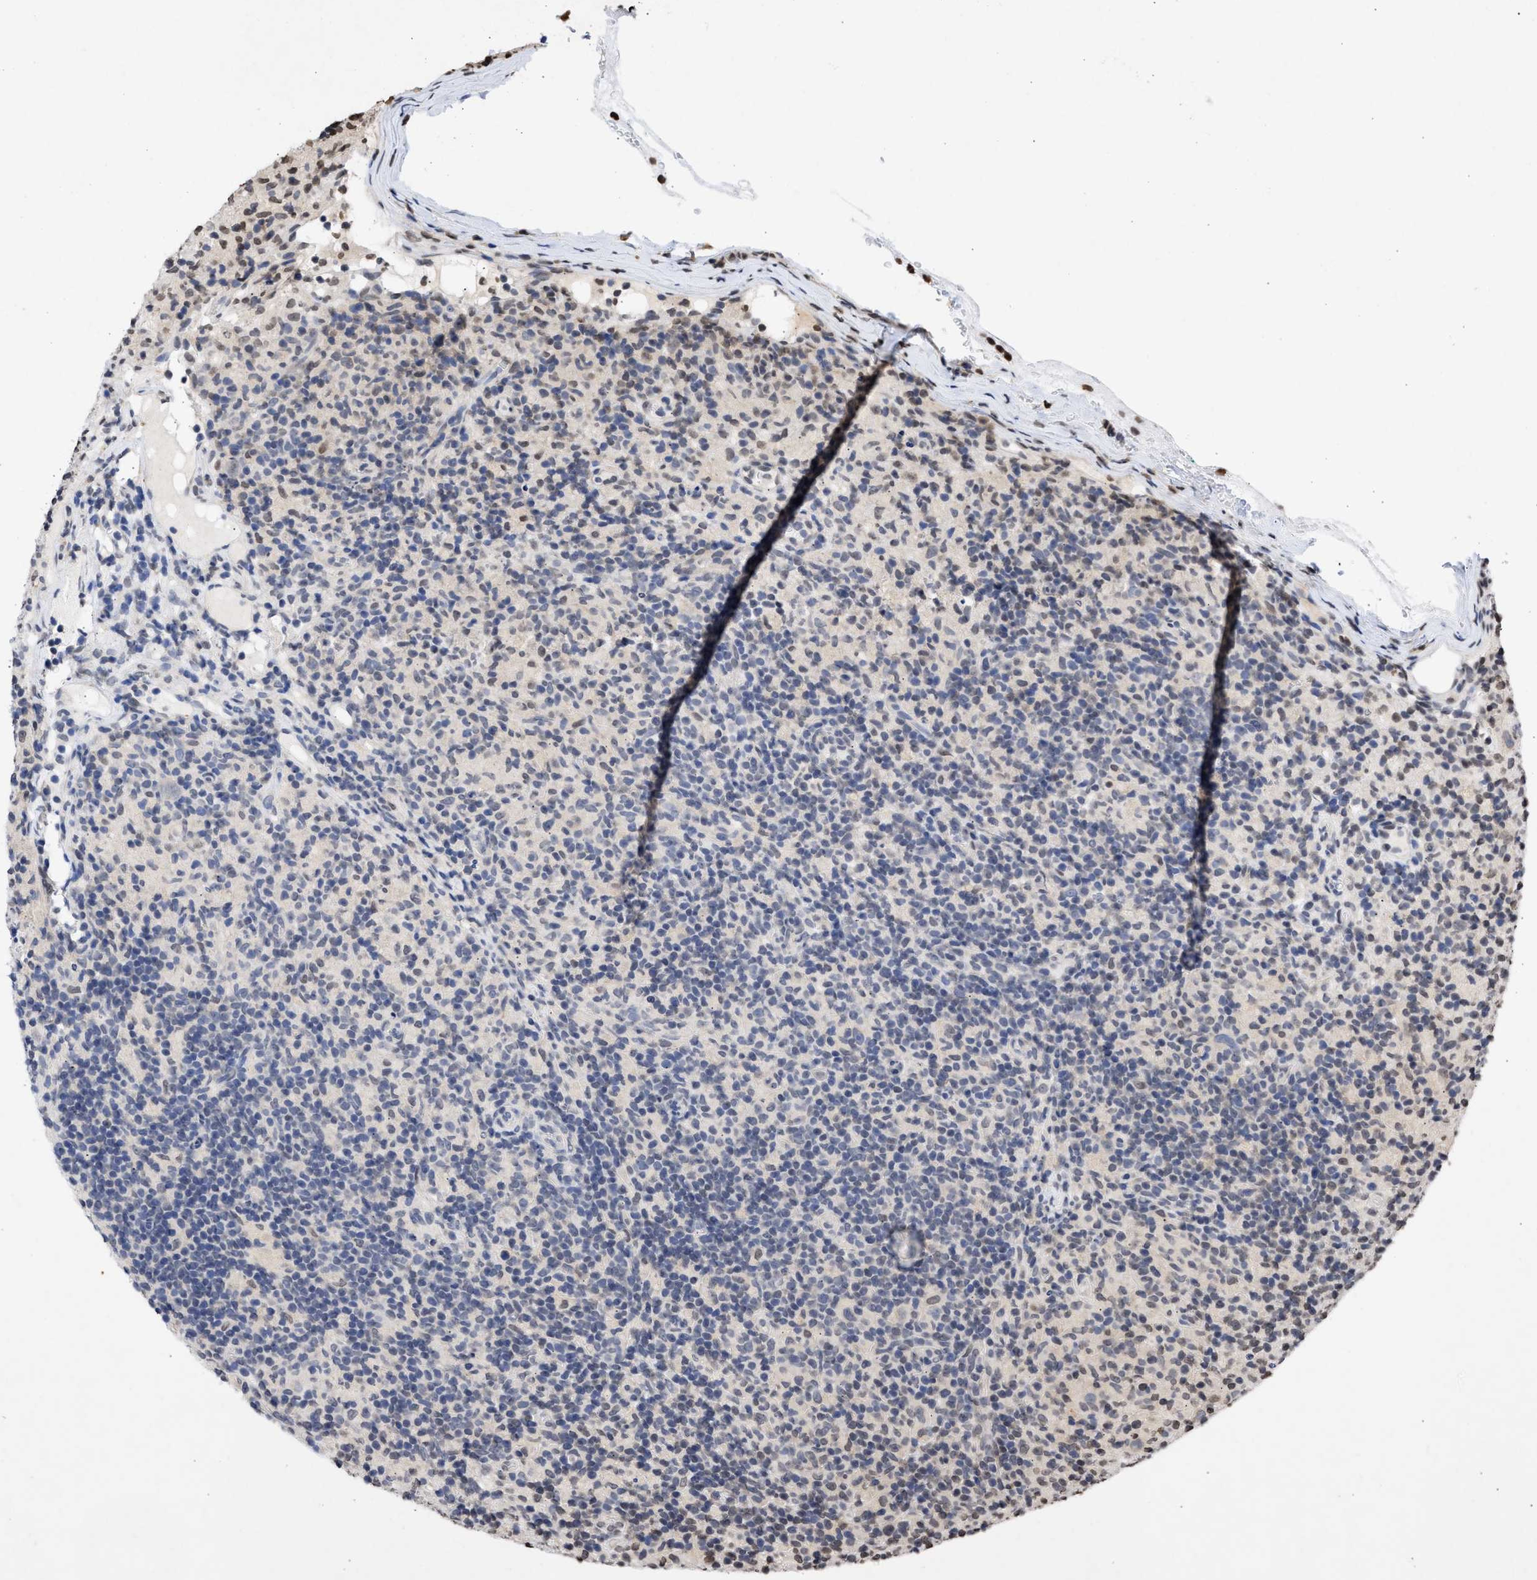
{"staining": {"intensity": "negative", "quantity": "none", "location": "none"}, "tissue": "lymphoma", "cell_type": "Tumor cells", "image_type": "cancer", "snomed": [{"axis": "morphology", "description": "Hodgkin's disease, NOS"}, {"axis": "topography", "description": "Lymph node"}], "caption": "Immunohistochemistry image of neoplastic tissue: lymphoma stained with DAB exhibits no significant protein positivity in tumor cells.", "gene": "NUP35", "patient": {"sex": "male", "age": 70}}